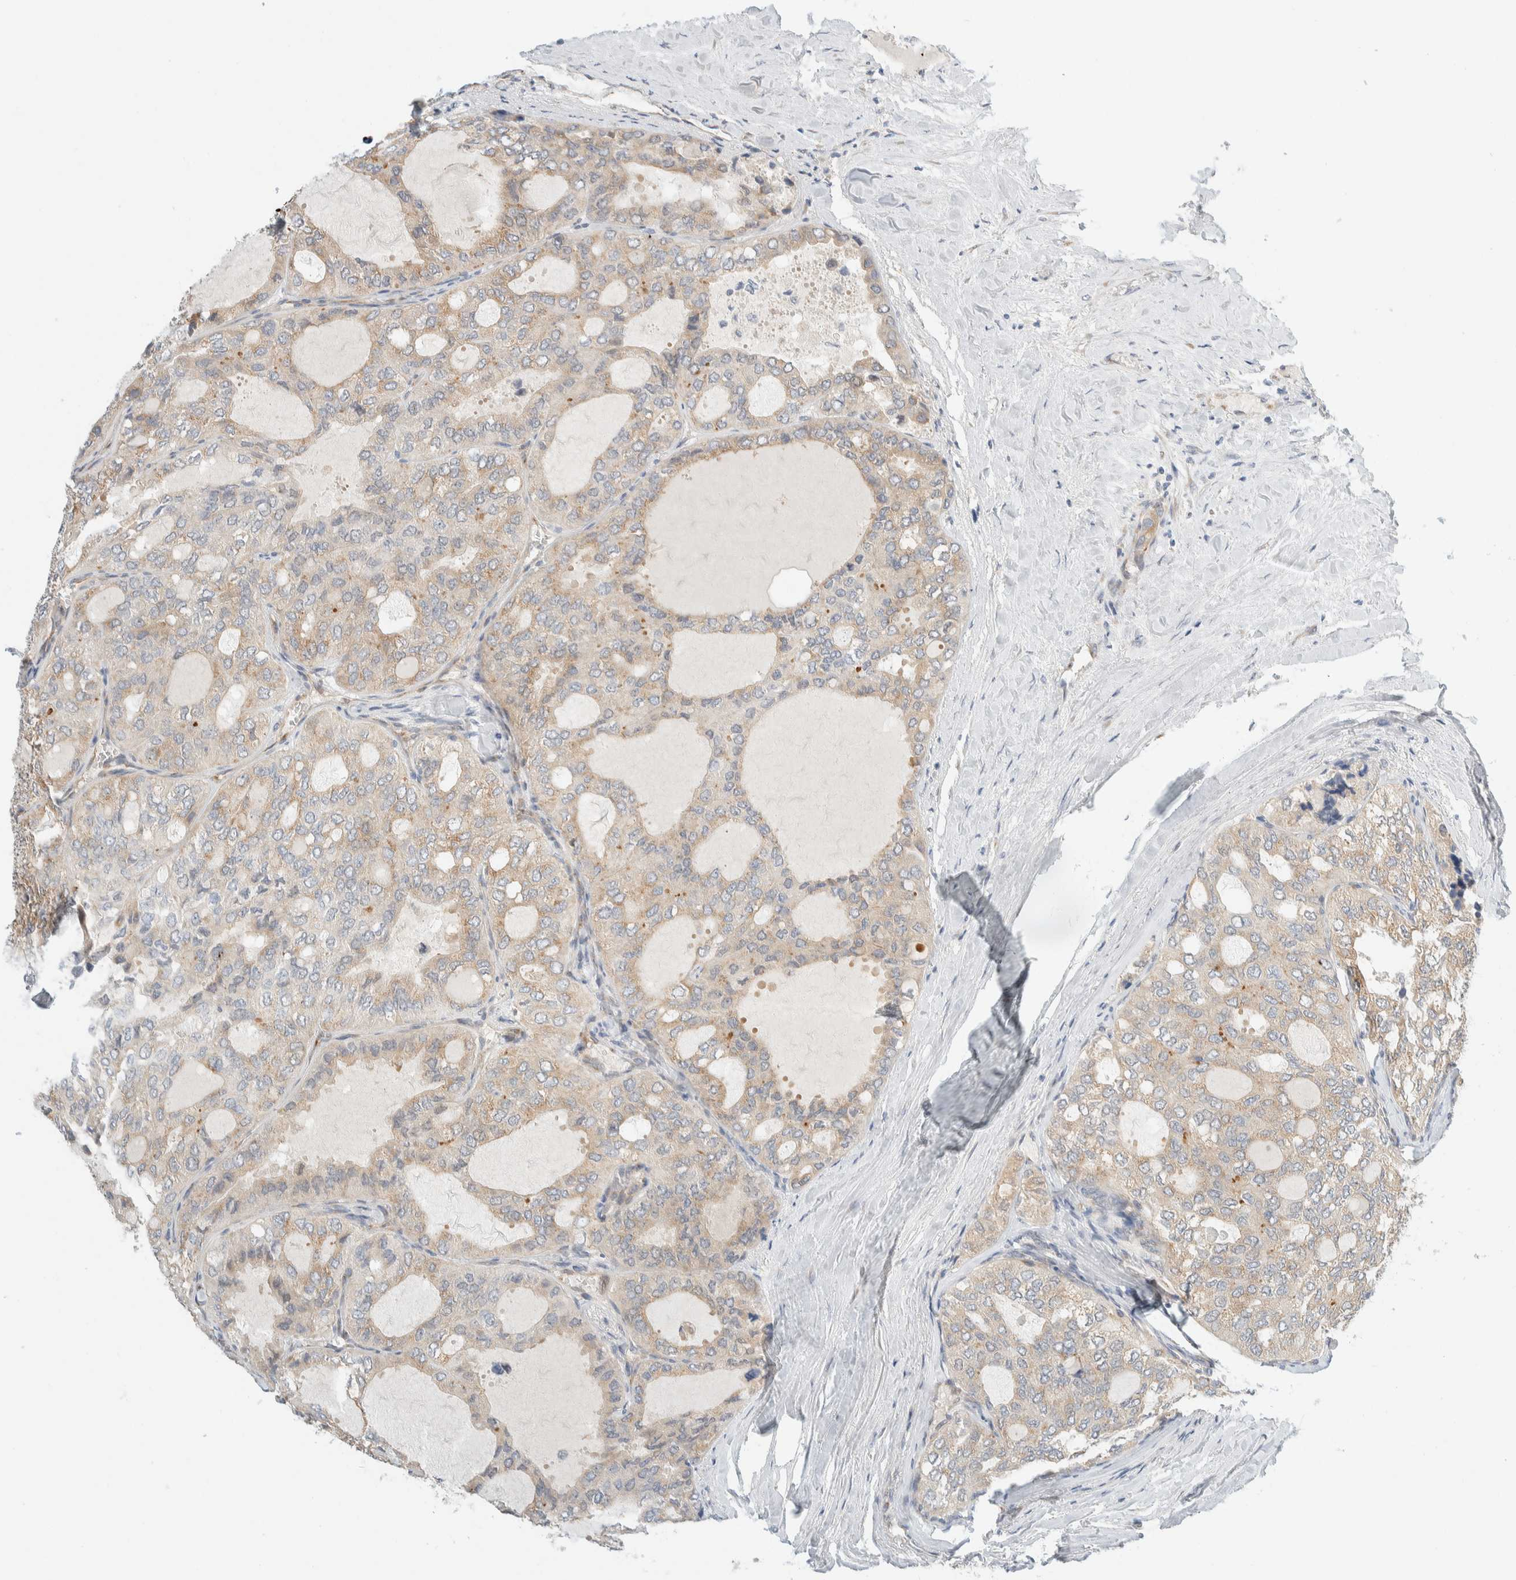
{"staining": {"intensity": "weak", "quantity": ">75%", "location": "cytoplasmic/membranous"}, "tissue": "thyroid cancer", "cell_type": "Tumor cells", "image_type": "cancer", "snomed": [{"axis": "morphology", "description": "Follicular adenoma carcinoma, NOS"}, {"axis": "topography", "description": "Thyroid gland"}], "caption": "Immunohistochemistry histopathology image of neoplastic tissue: thyroid cancer (follicular adenoma carcinoma) stained using IHC shows low levels of weak protein expression localized specifically in the cytoplasmic/membranous of tumor cells, appearing as a cytoplasmic/membranous brown color.", "gene": "TMEM184B", "patient": {"sex": "male", "age": 75}}